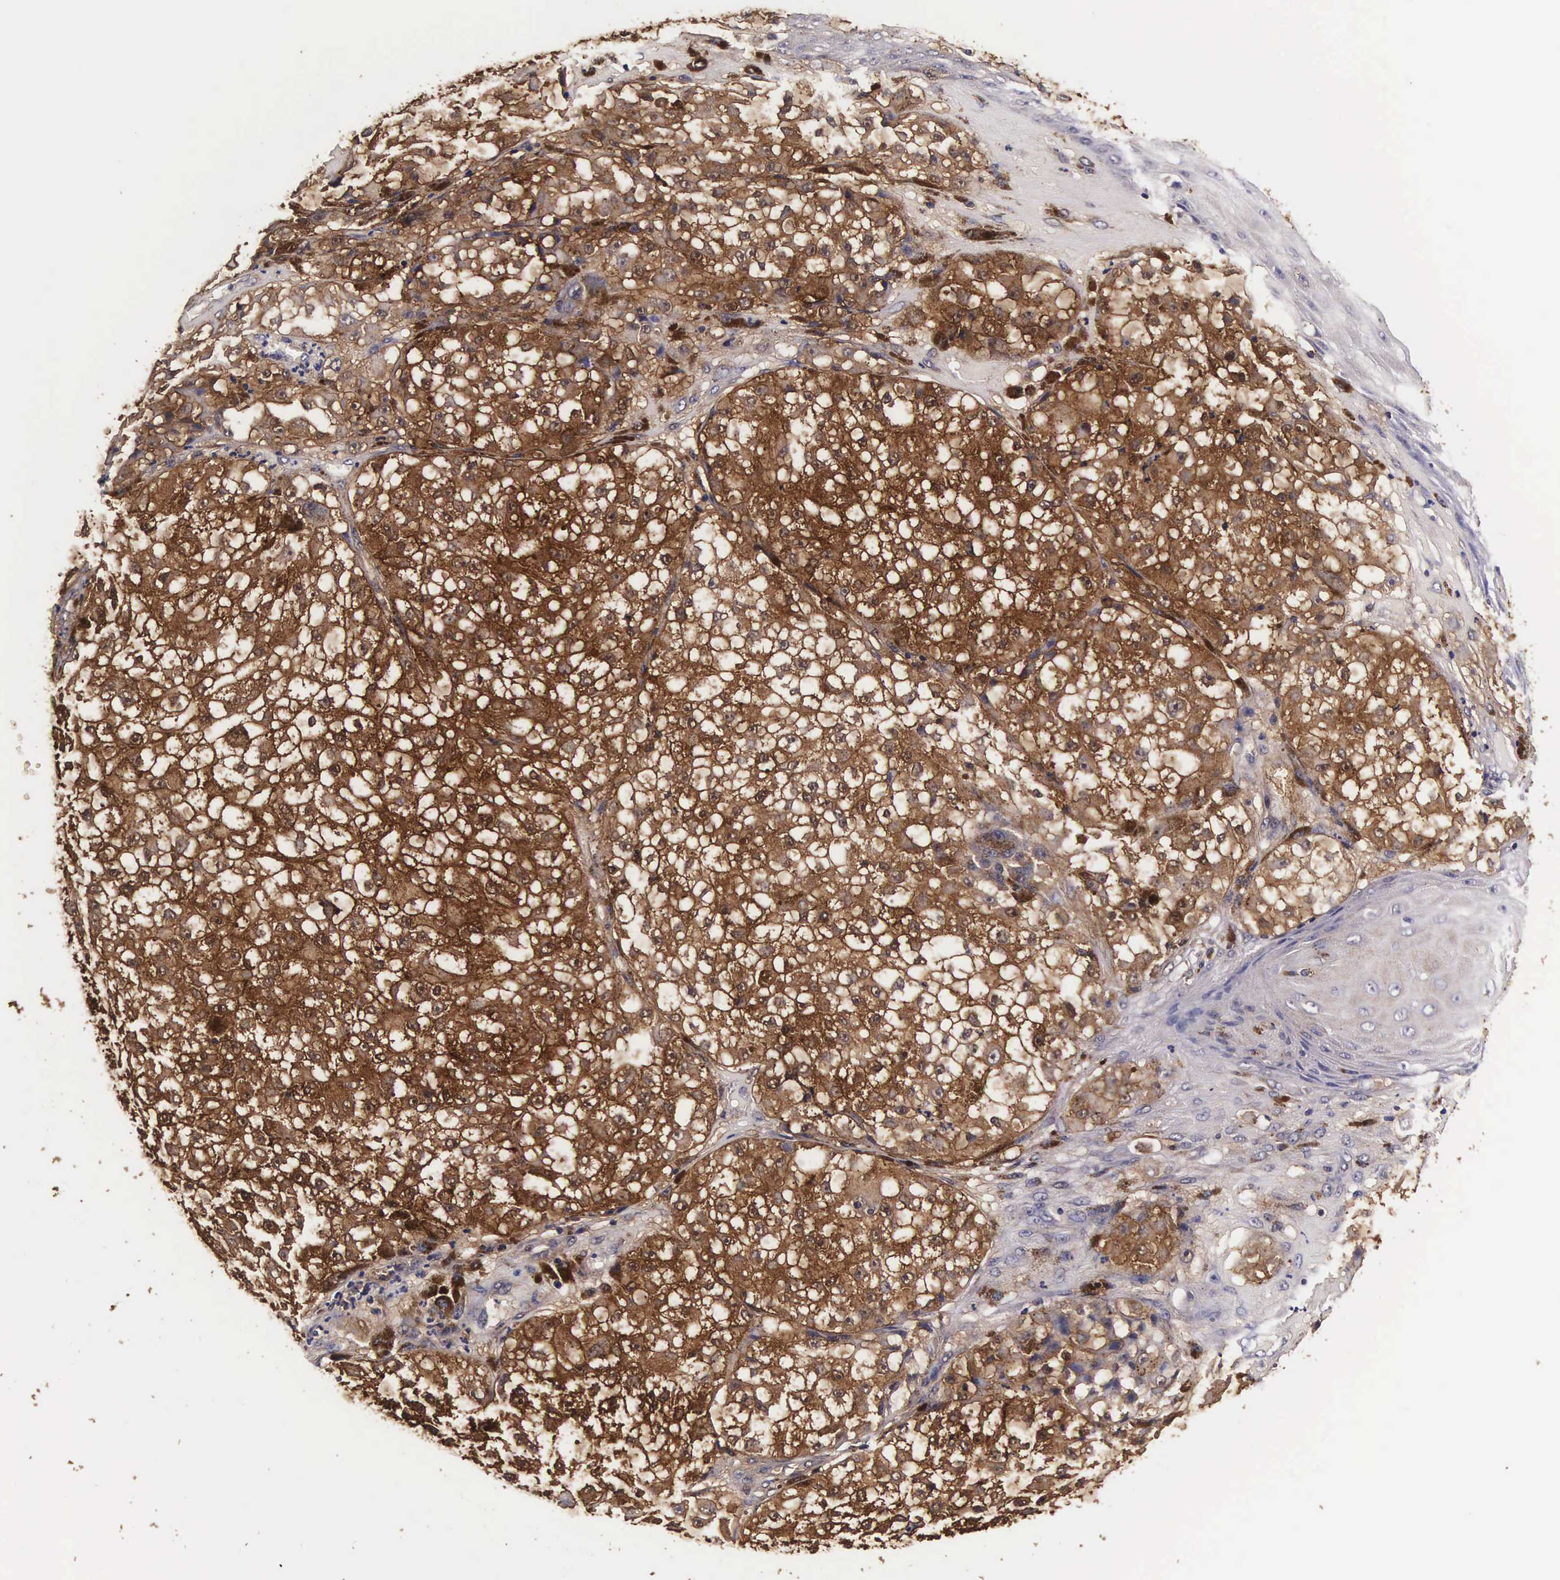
{"staining": {"intensity": "strong", "quantity": ">75%", "location": "cytoplasmic/membranous,nuclear"}, "tissue": "melanoma", "cell_type": "Tumor cells", "image_type": "cancer", "snomed": [{"axis": "morphology", "description": "Malignant melanoma, NOS"}, {"axis": "topography", "description": "Skin"}], "caption": "Immunohistochemistry of malignant melanoma shows high levels of strong cytoplasmic/membranous and nuclear positivity in approximately >75% of tumor cells.", "gene": "TECPR2", "patient": {"sex": "male", "age": 67}}